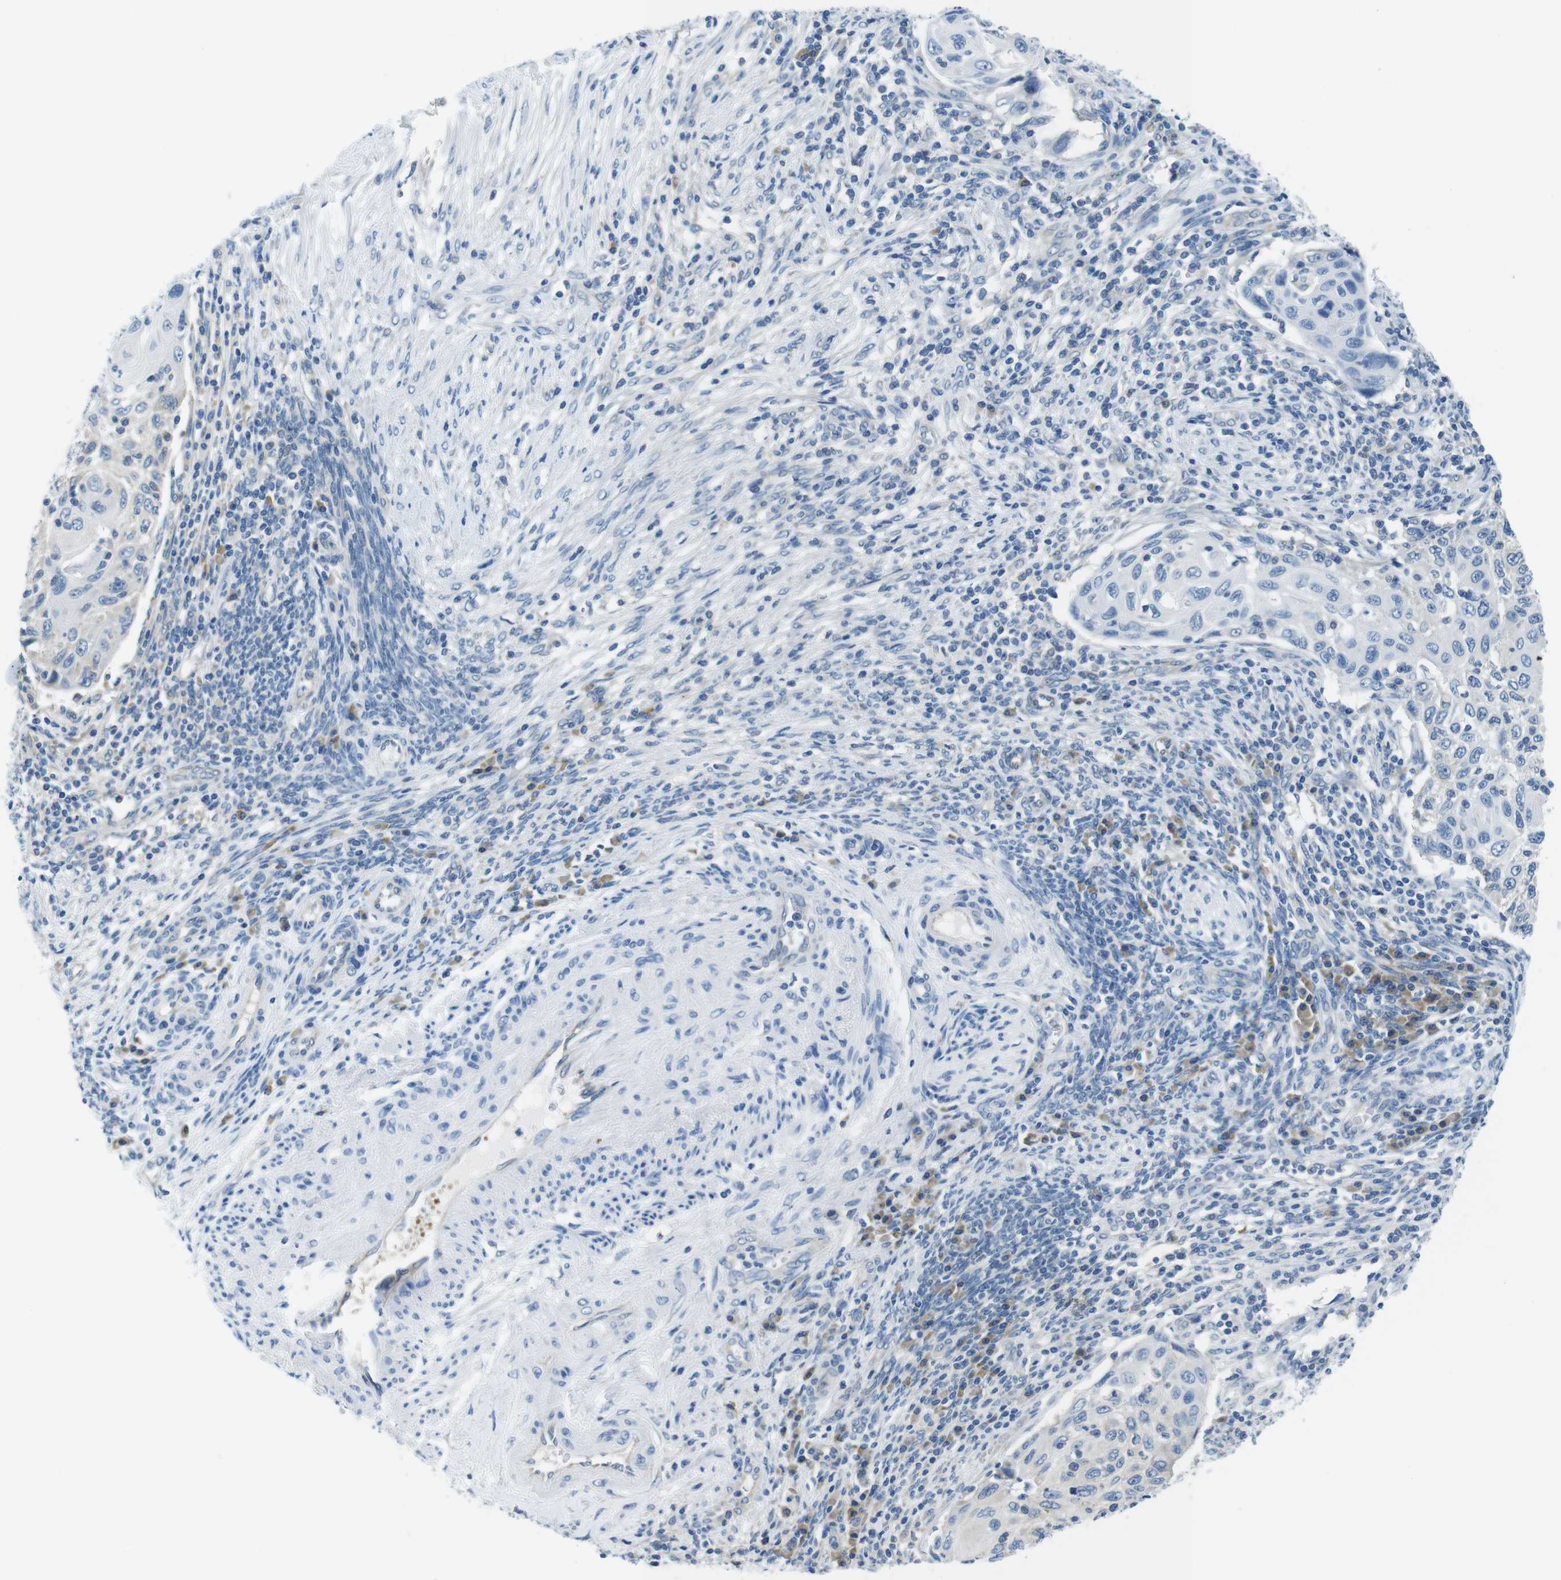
{"staining": {"intensity": "negative", "quantity": "none", "location": "none"}, "tissue": "cervical cancer", "cell_type": "Tumor cells", "image_type": "cancer", "snomed": [{"axis": "morphology", "description": "Squamous cell carcinoma, NOS"}, {"axis": "topography", "description": "Cervix"}], "caption": "The image reveals no significant staining in tumor cells of cervical cancer (squamous cell carcinoma).", "gene": "EIF2B5", "patient": {"sex": "female", "age": 70}}